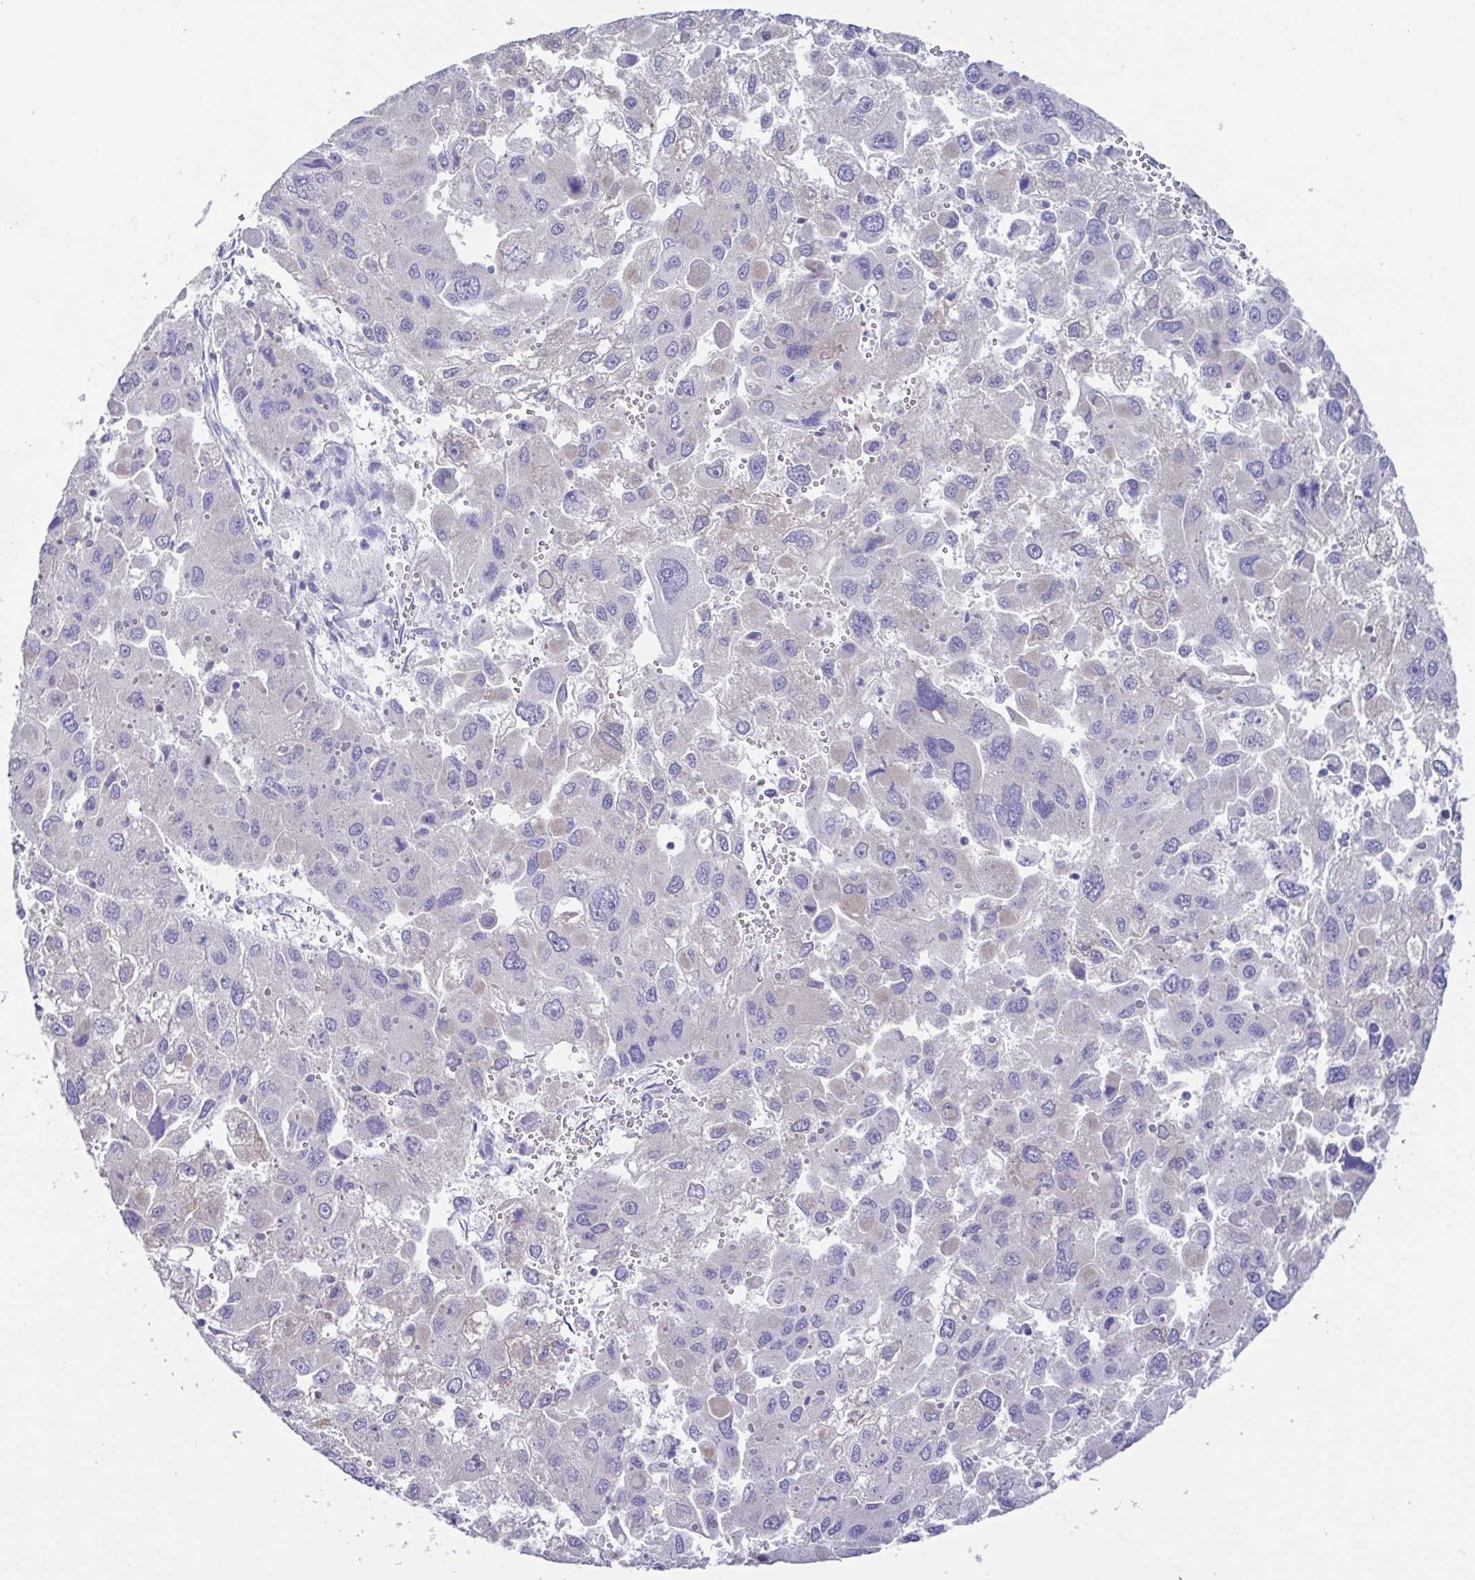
{"staining": {"intensity": "negative", "quantity": "none", "location": "none"}, "tissue": "liver cancer", "cell_type": "Tumor cells", "image_type": "cancer", "snomed": [{"axis": "morphology", "description": "Carcinoma, Hepatocellular, NOS"}, {"axis": "topography", "description": "Liver"}], "caption": "Tumor cells are negative for brown protein staining in liver cancer.", "gene": "RDH11", "patient": {"sex": "female", "age": 41}}